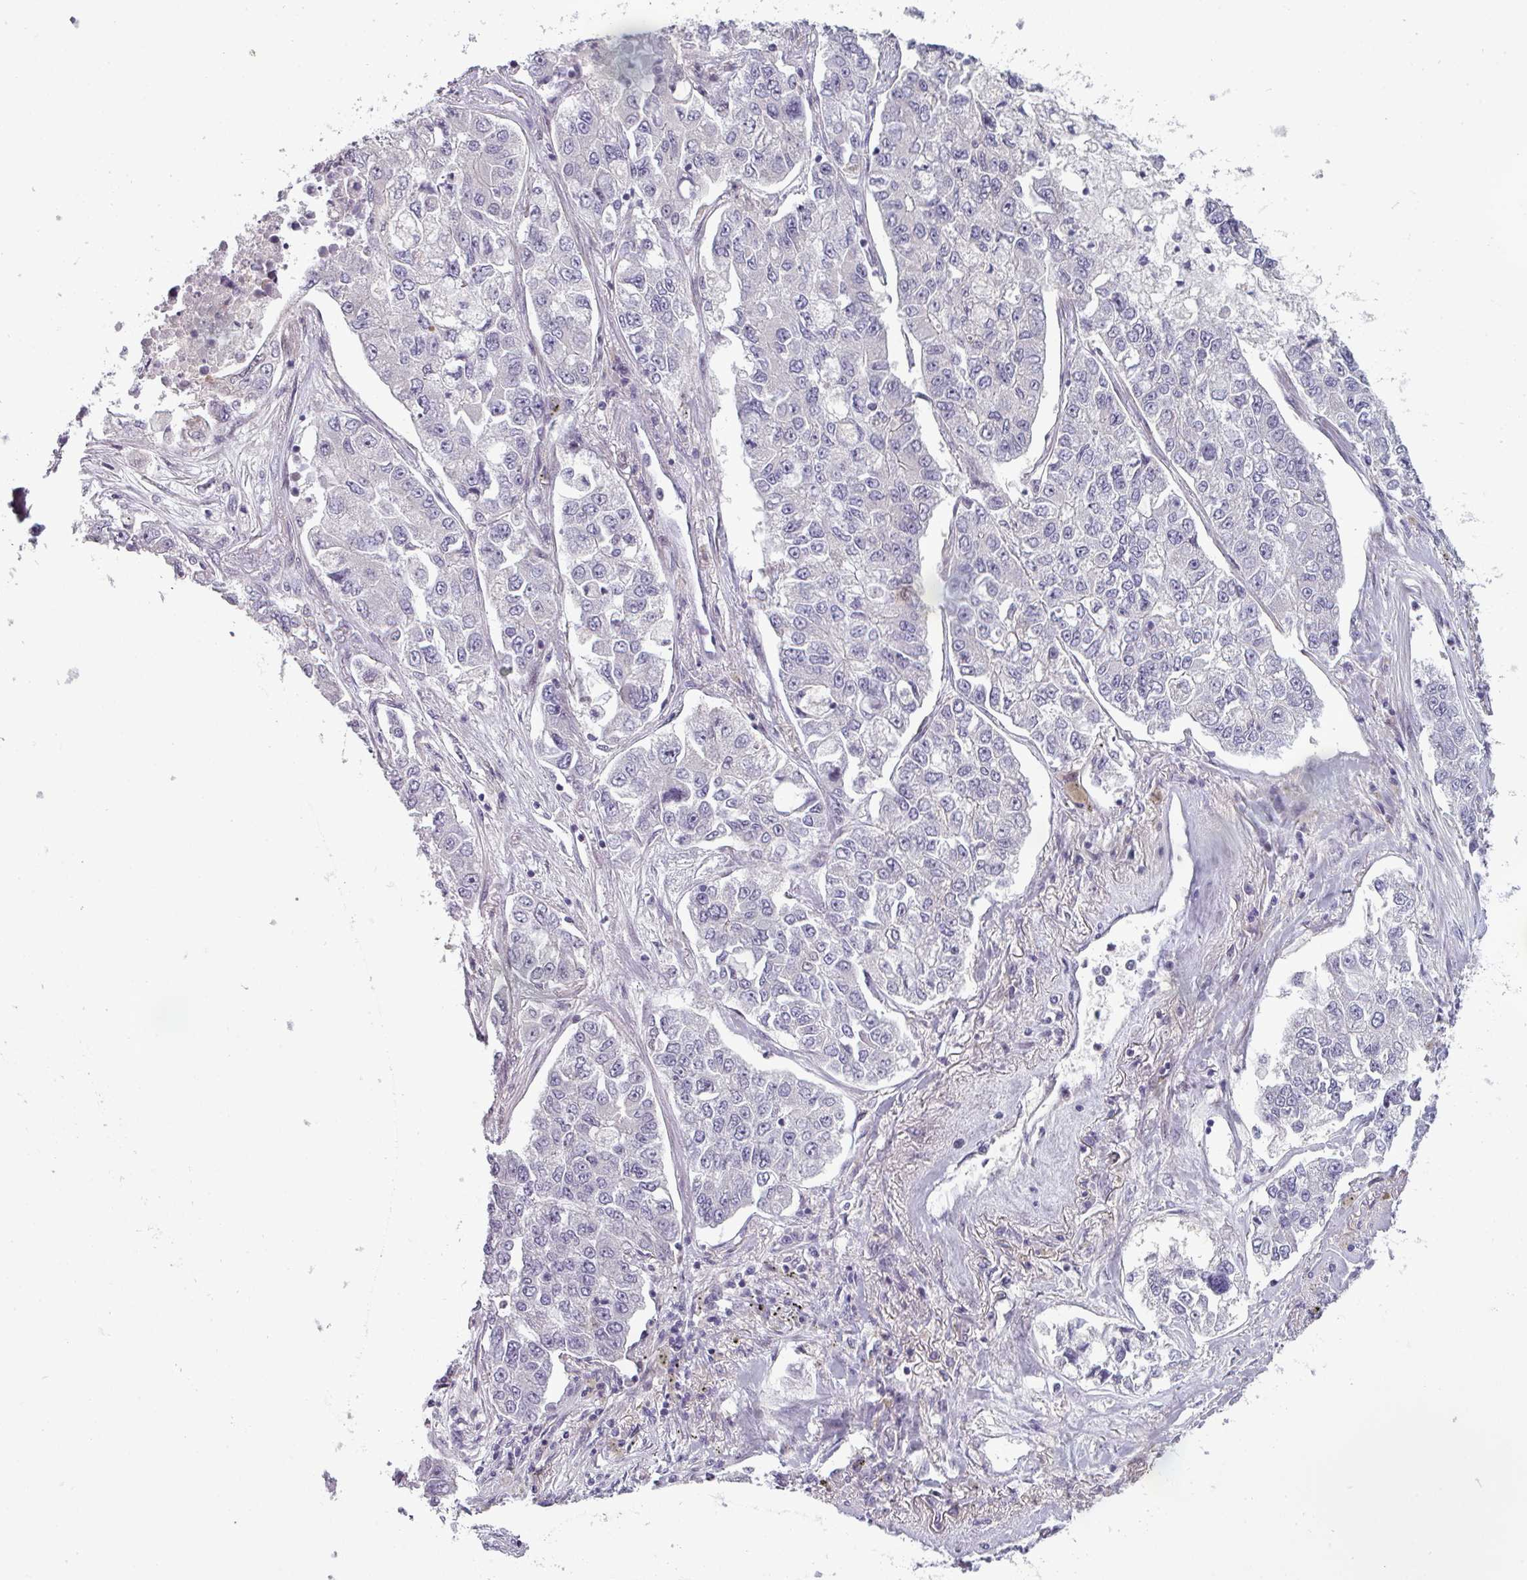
{"staining": {"intensity": "negative", "quantity": "none", "location": "none"}, "tissue": "lung cancer", "cell_type": "Tumor cells", "image_type": "cancer", "snomed": [{"axis": "morphology", "description": "Adenocarcinoma, NOS"}, {"axis": "topography", "description": "Lung"}], "caption": "Immunohistochemical staining of human adenocarcinoma (lung) shows no significant positivity in tumor cells. The staining was performed using DAB (3,3'-diaminobenzidine) to visualize the protein expression in brown, while the nuclei were stained in blue with hematoxylin (Magnification: 20x).", "gene": "PRAMEF12", "patient": {"sex": "male", "age": 49}}